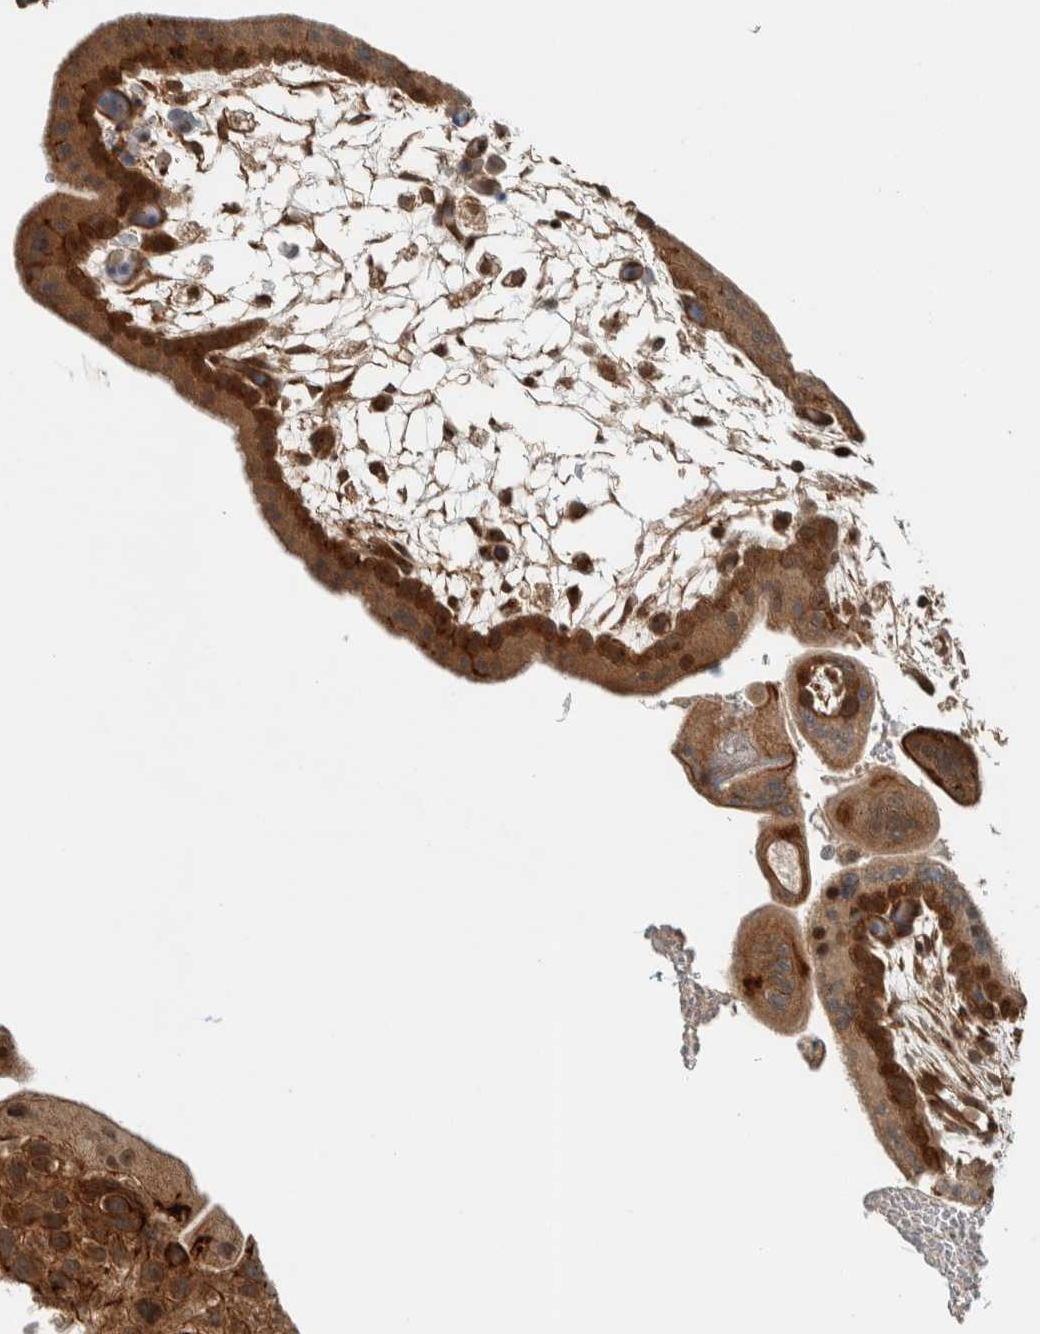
{"staining": {"intensity": "strong", "quantity": ">75%", "location": "cytoplasmic/membranous"}, "tissue": "placenta", "cell_type": "Decidual cells", "image_type": "normal", "snomed": [{"axis": "morphology", "description": "Normal tissue, NOS"}, {"axis": "topography", "description": "Placenta"}], "caption": "Immunohistochemistry (IHC) histopathology image of normal placenta: human placenta stained using immunohistochemistry exhibits high levels of strong protein expression localized specifically in the cytoplasmic/membranous of decidual cells, appearing as a cytoplasmic/membranous brown color.", "gene": "STXBP4", "patient": {"sex": "female", "age": 35}}